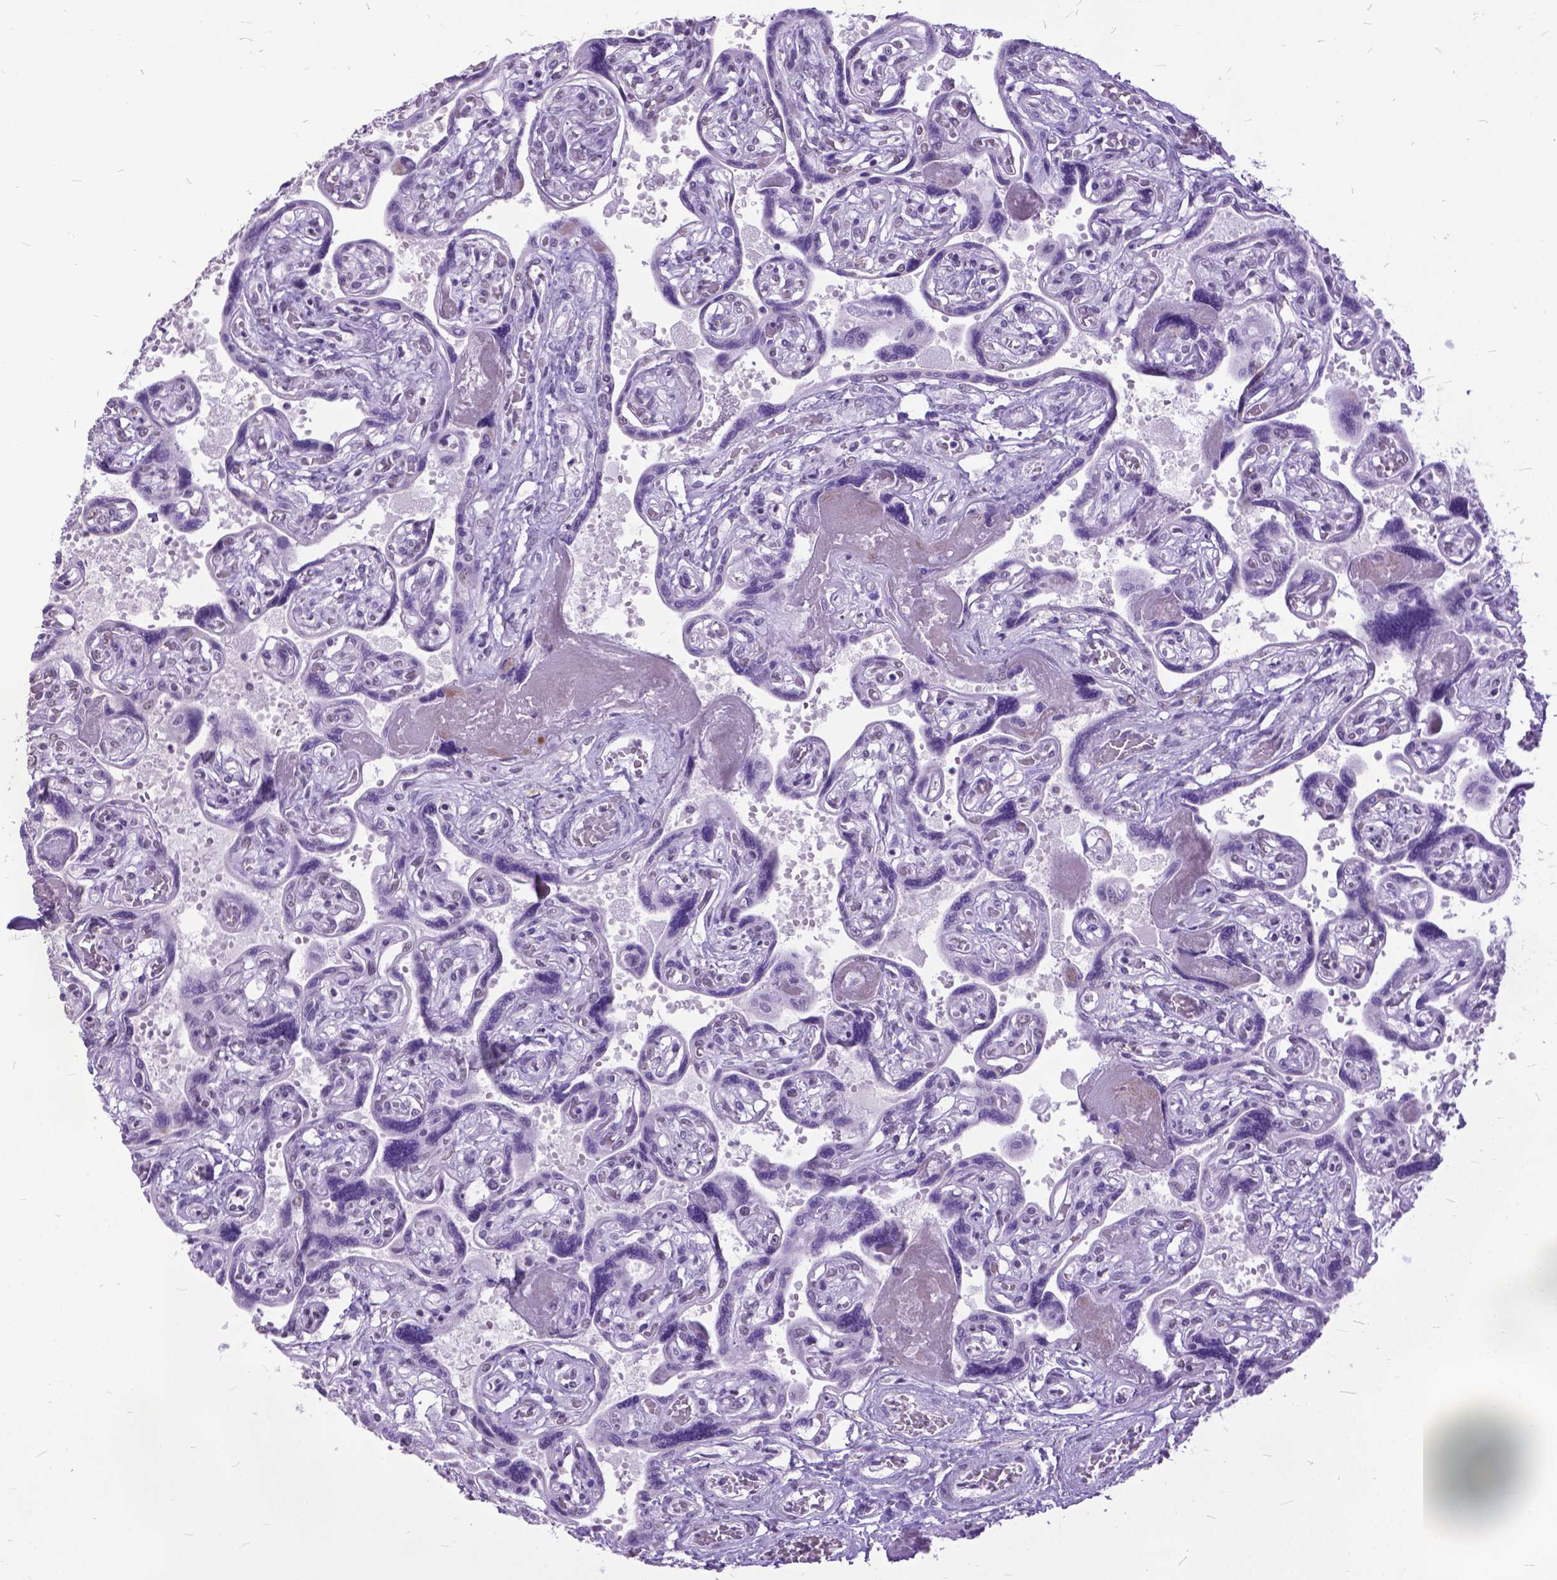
{"staining": {"intensity": "negative", "quantity": "none", "location": "none"}, "tissue": "placenta", "cell_type": "Decidual cells", "image_type": "normal", "snomed": [{"axis": "morphology", "description": "Normal tissue, NOS"}, {"axis": "topography", "description": "Placenta"}], "caption": "This is a image of immunohistochemistry (IHC) staining of normal placenta, which shows no staining in decidual cells.", "gene": "MARCHF10", "patient": {"sex": "female", "age": 32}}